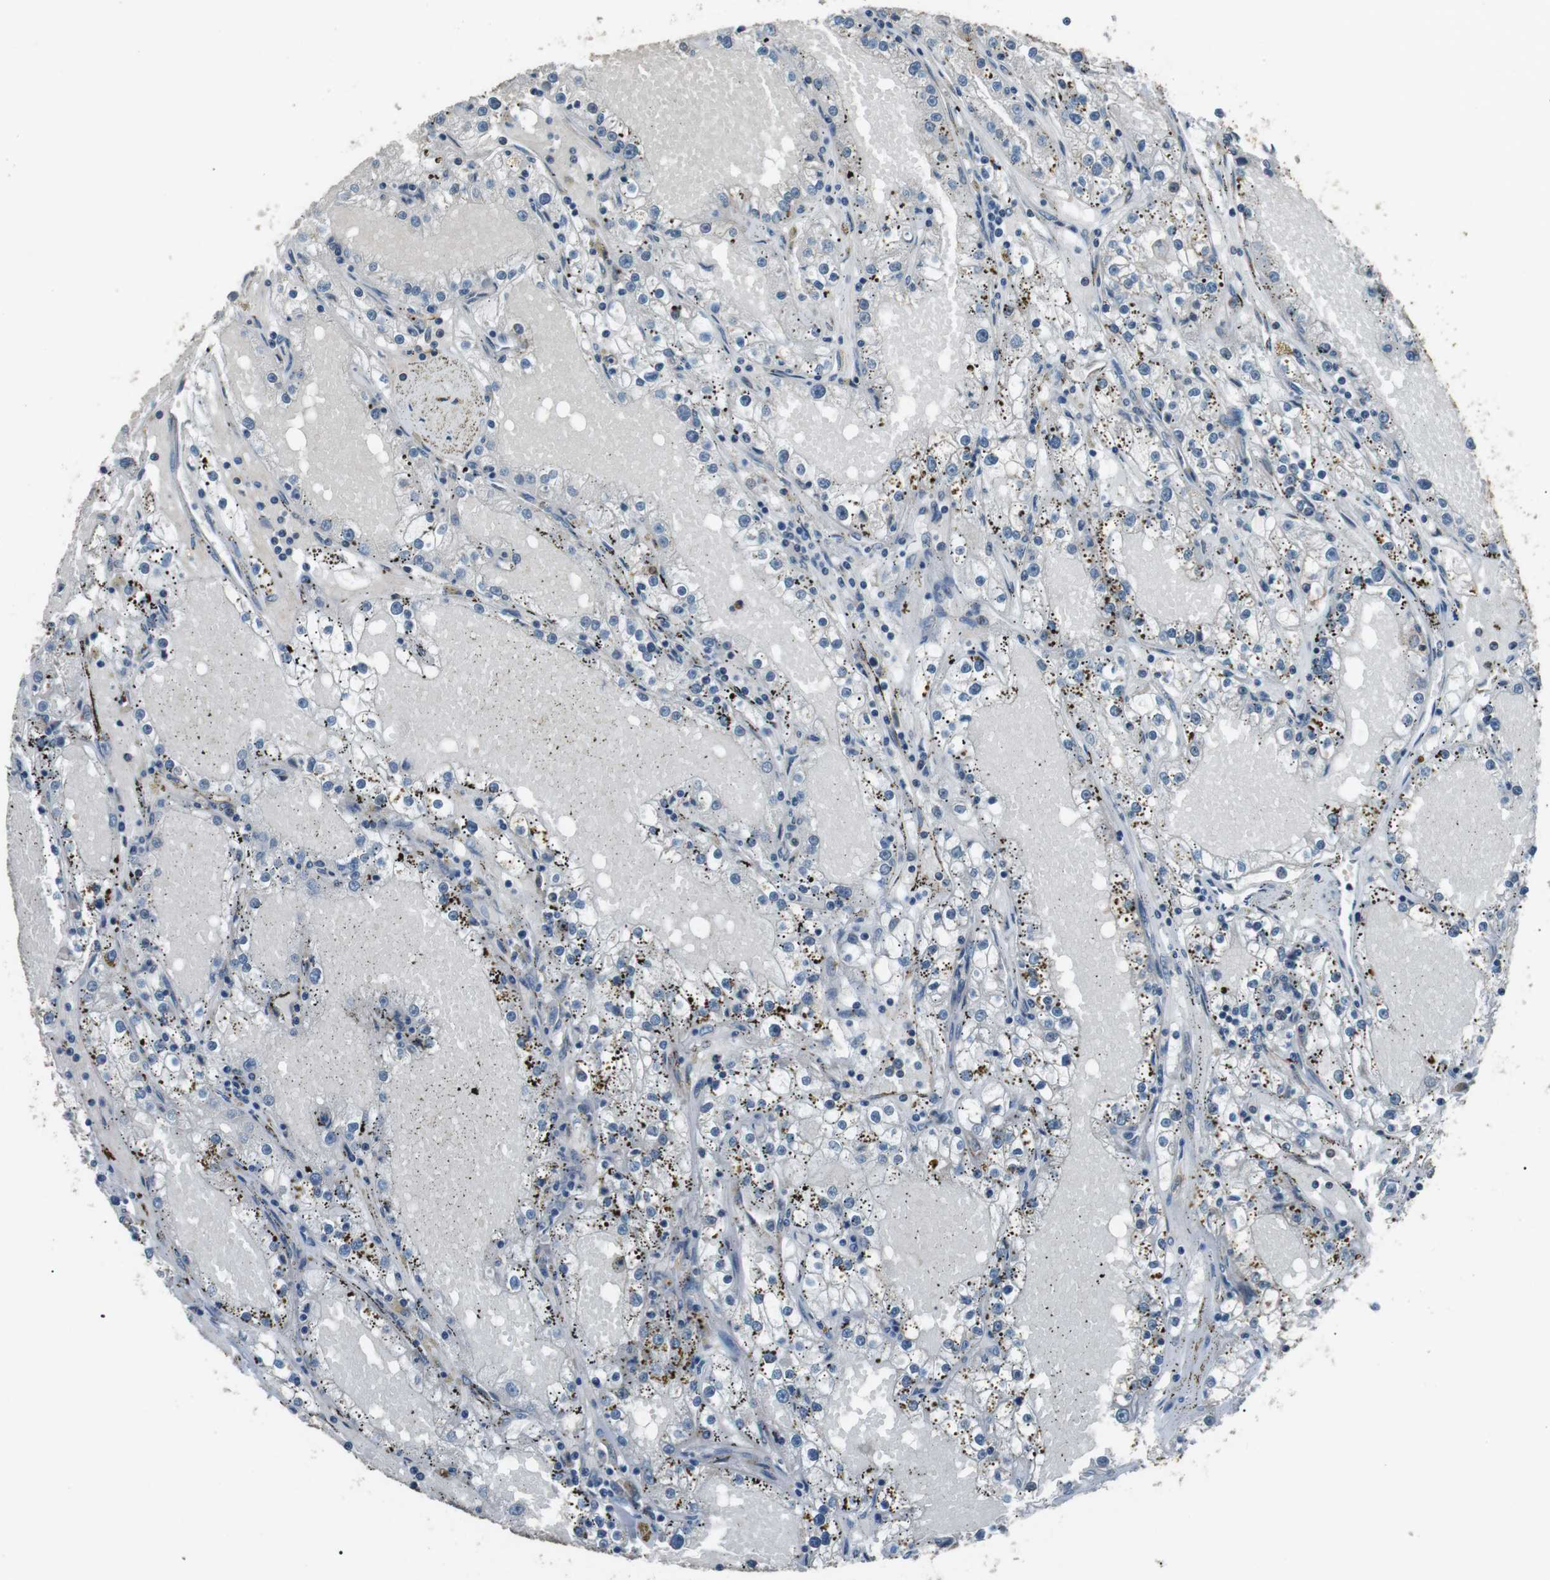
{"staining": {"intensity": "negative", "quantity": "none", "location": "none"}, "tissue": "renal cancer", "cell_type": "Tumor cells", "image_type": "cancer", "snomed": [{"axis": "morphology", "description": "Adenocarcinoma, NOS"}, {"axis": "topography", "description": "Kidney"}], "caption": "IHC of renal cancer (adenocarcinoma) displays no expression in tumor cells.", "gene": "NEK7", "patient": {"sex": "male", "age": 56}}